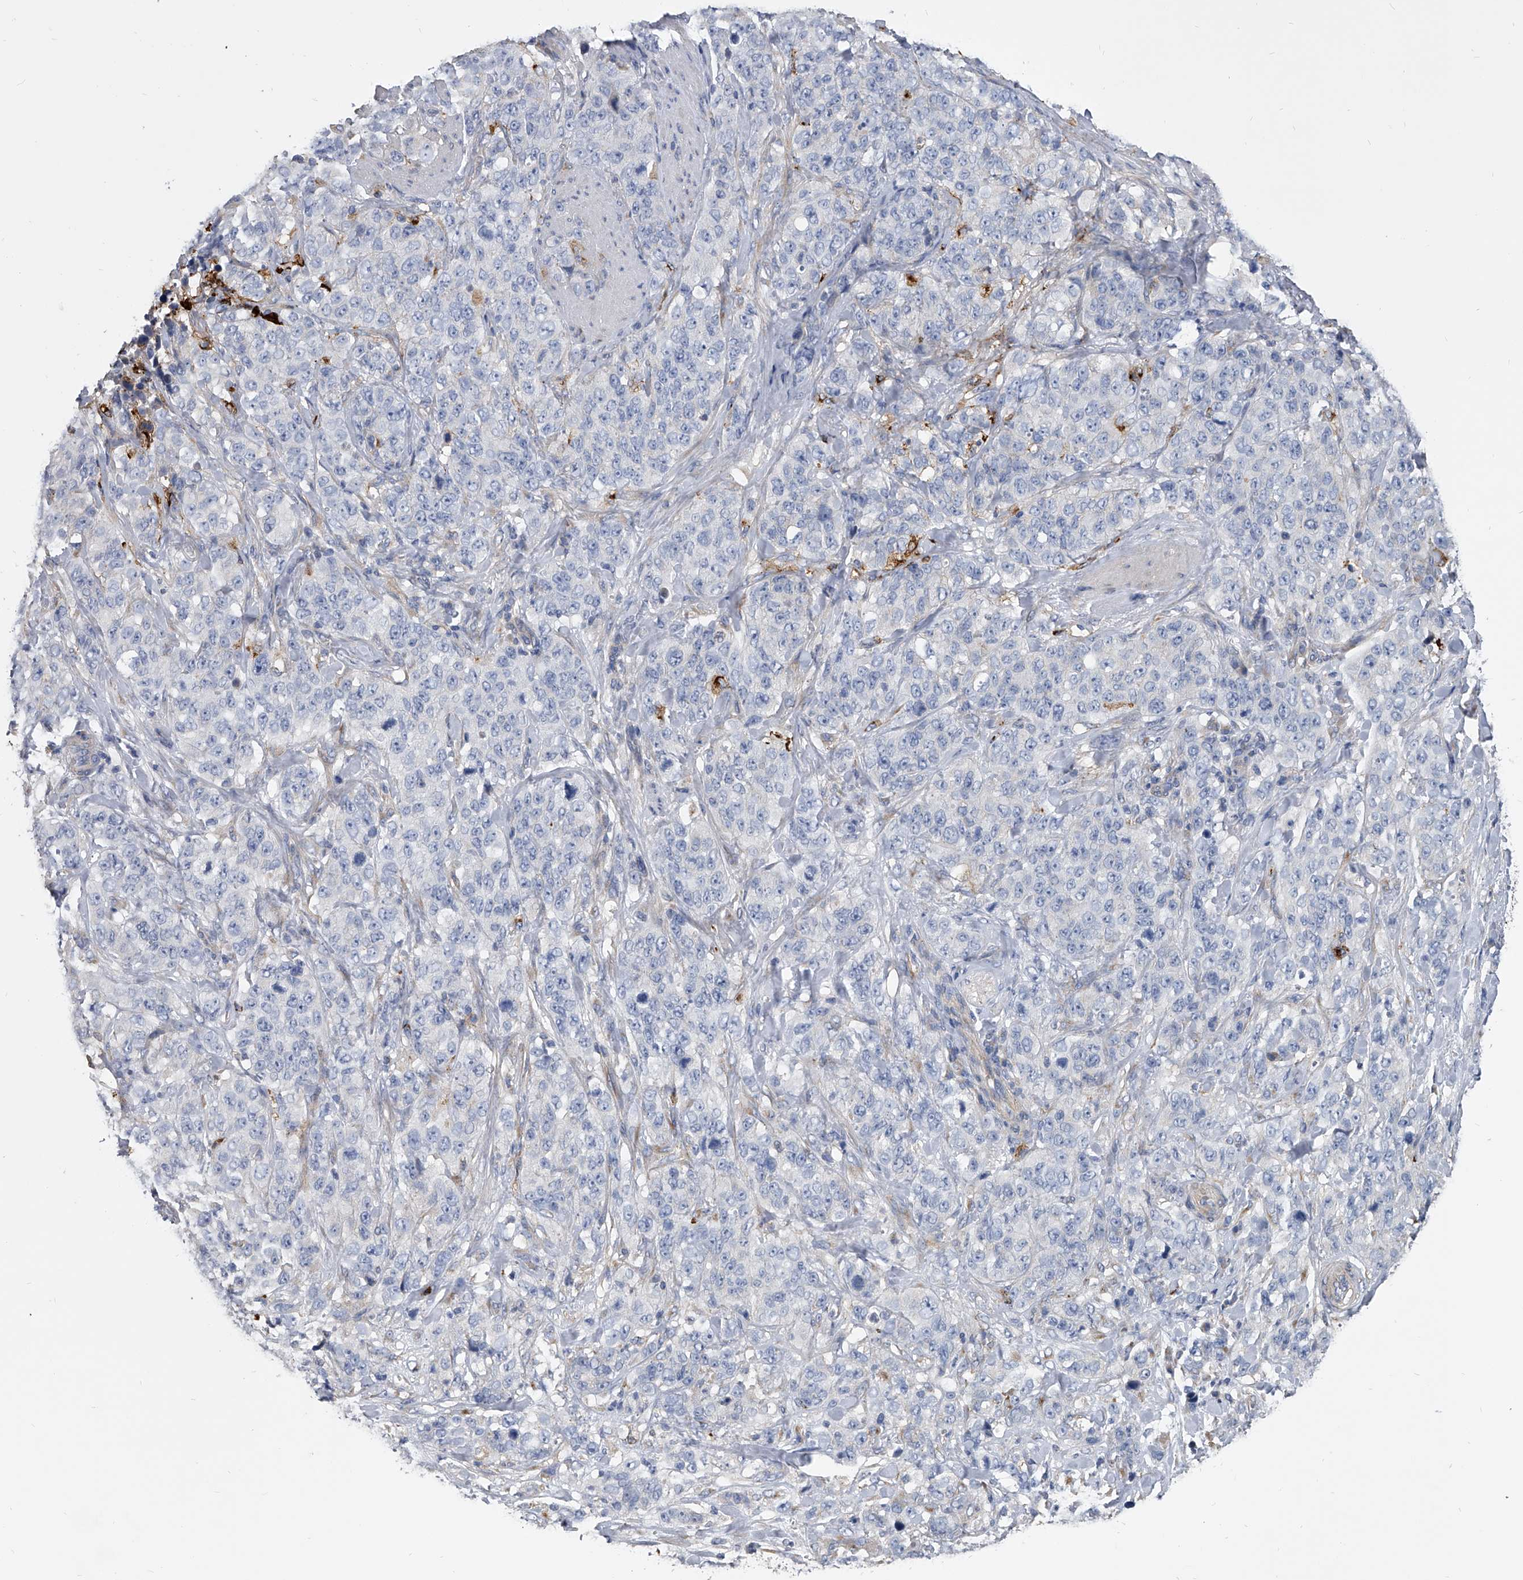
{"staining": {"intensity": "negative", "quantity": "none", "location": "none"}, "tissue": "stomach cancer", "cell_type": "Tumor cells", "image_type": "cancer", "snomed": [{"axis": "morphology", "description": "Adenocarcinoma, NOS"}, {"axis": "topography", "description": "Stomach"}], "caption": "Immunohistochemistry (IHC) of stomach cancer demonstrates no staining in tumor cells. (DAB immunohistochemistry, high magnification).", "gene": "SPP1", "patient": {"sex": "male", "age": 48}}